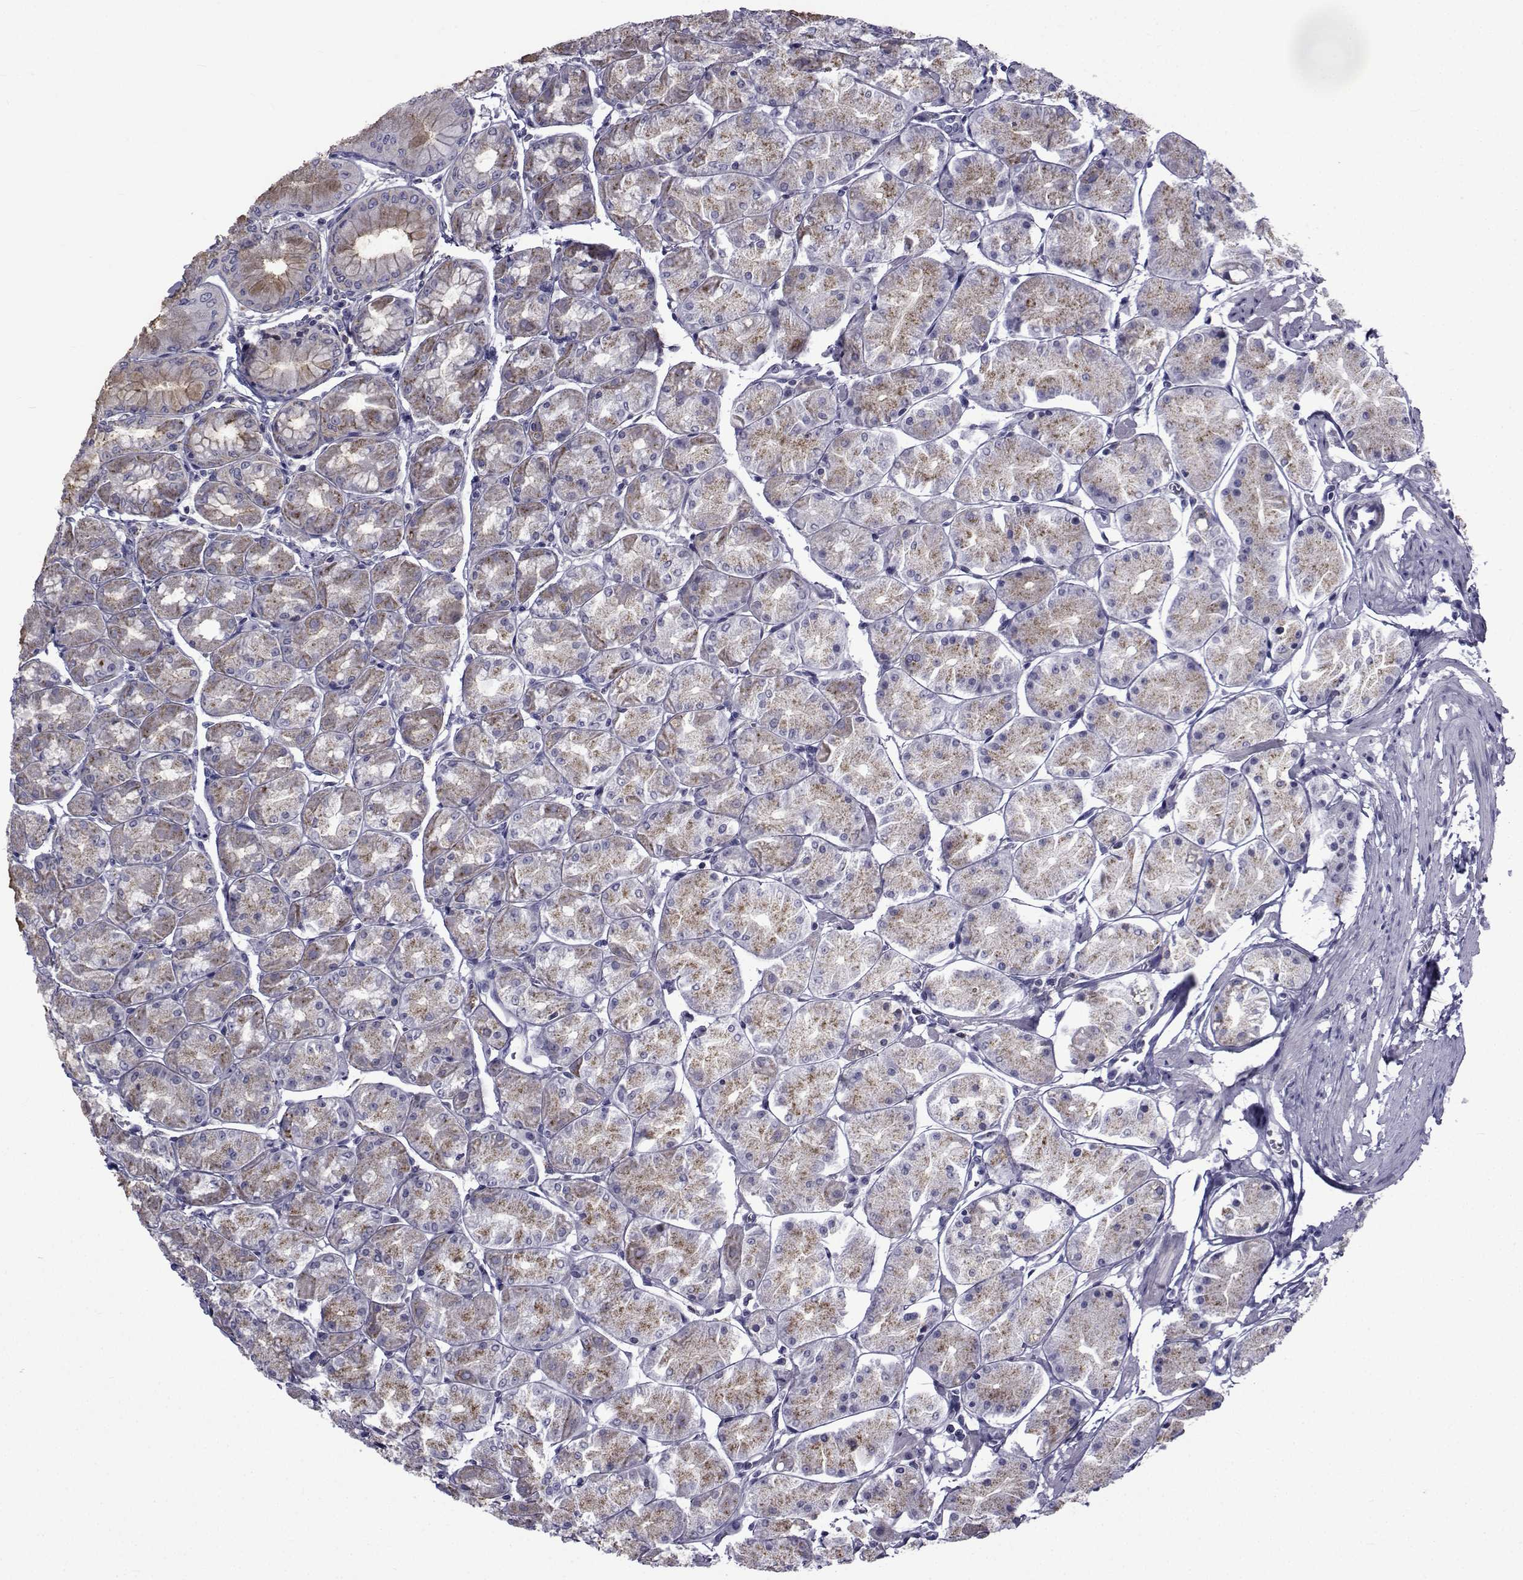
{"staining": {"intensity": "moderate", "quantity": "25%-75%", "location": "cytoplasmic/membranous"}, "tissue": "stomach", "cell_type": "Glandular cells", "image_type": "normal", "snomed": [{"axis": "morphology", "description": "Normal tissue, NOS"}, {"axis": "topography", "description": "Stomach, upper"}], "caption": "Unremarkable stomach was stained to show a protein in brown. There is medium levels of moderate cytoplasmic/membranous expression in approximately 25%-75% of glandular cells. (Stains: DAB (3,3'-diaminobenzidine) in brown, nuclei in blue, Microscopy: brightfield microscopy at high magnification).", "gene": "PDE6G", "patient": {"sex": "male", "age": 60}}